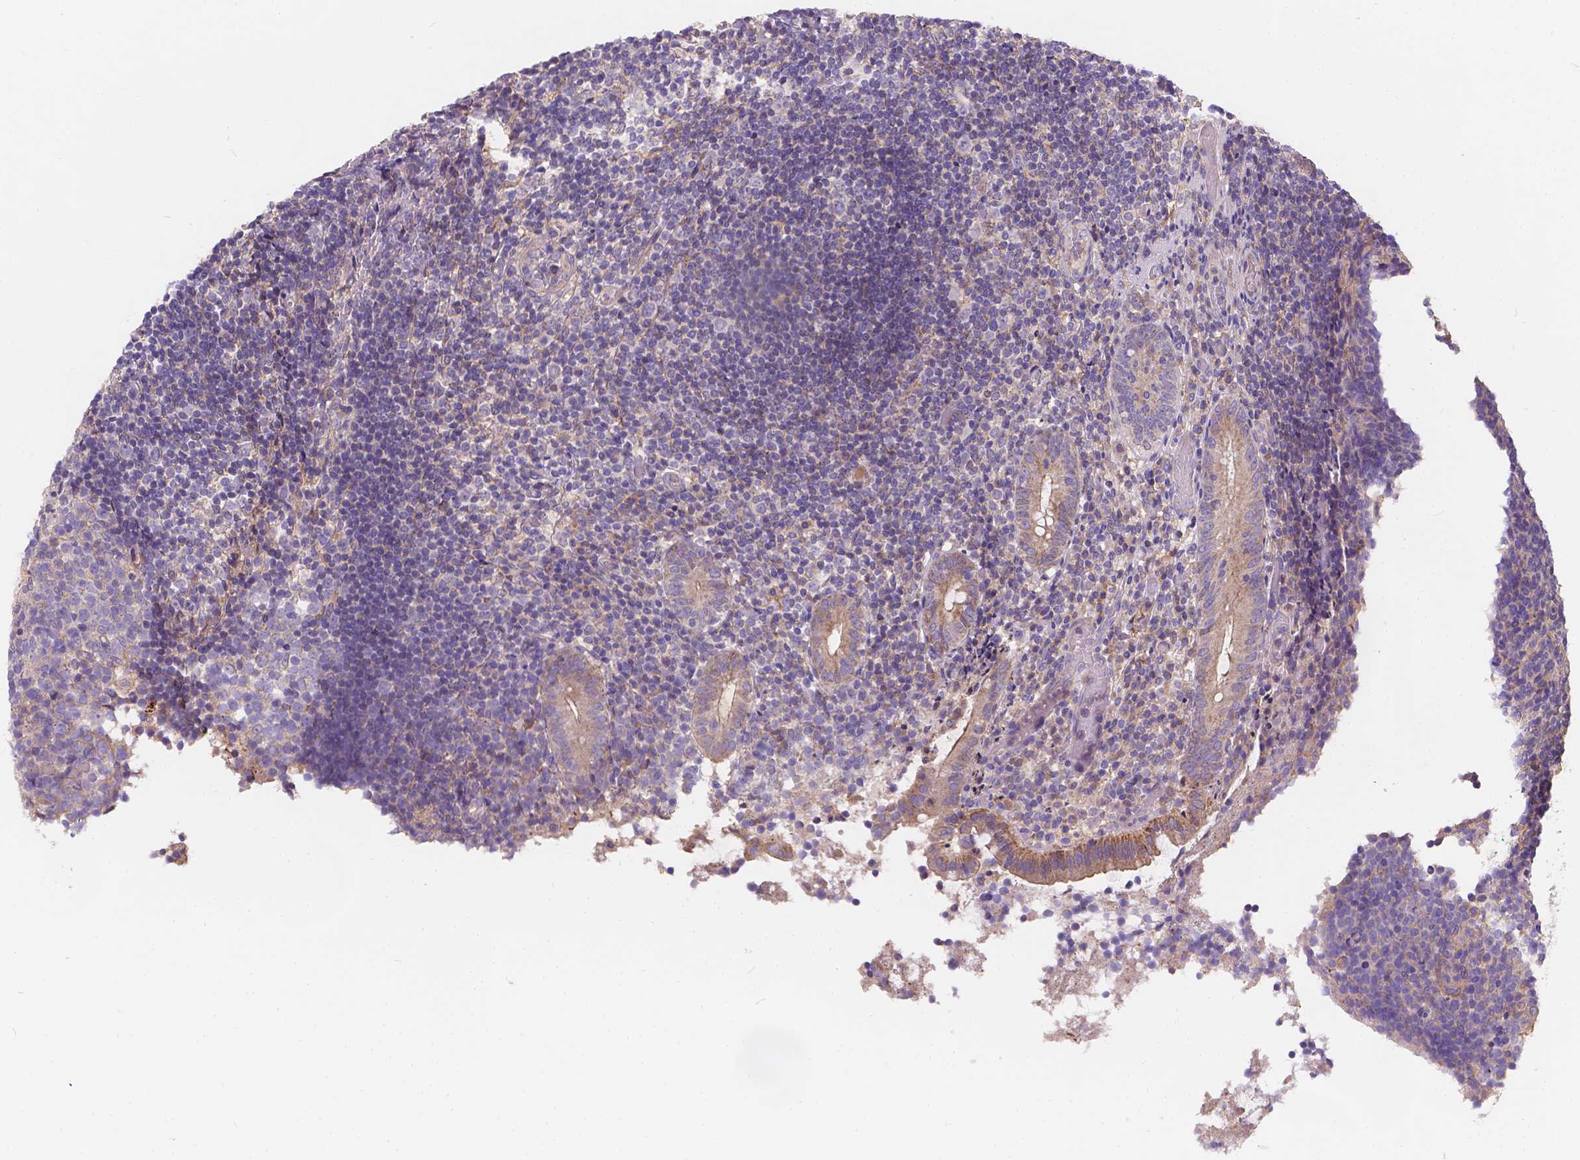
{"staining": {"intensity": "moderate", "quantity": "25%-75%", "location": "cytoplasmic/membranous"}, "tissue": "appendix", "cell_type": "Glandular cells", "image_type": "normal", "snomed": [{"axis": "morphology", "description": "Normal tissue, NOS"}, {"axis": "topography", "description": "Appendix"}], "caption": "An immunohistochemistry (IHC) histopathology image of benign tissue is shown. Protein staining in brown labels moderate cytoplasmic/membranous positivity in appendix within glandular cells.", "gene": "CDK10", "patient": {"sex": "female", "age": 32}}